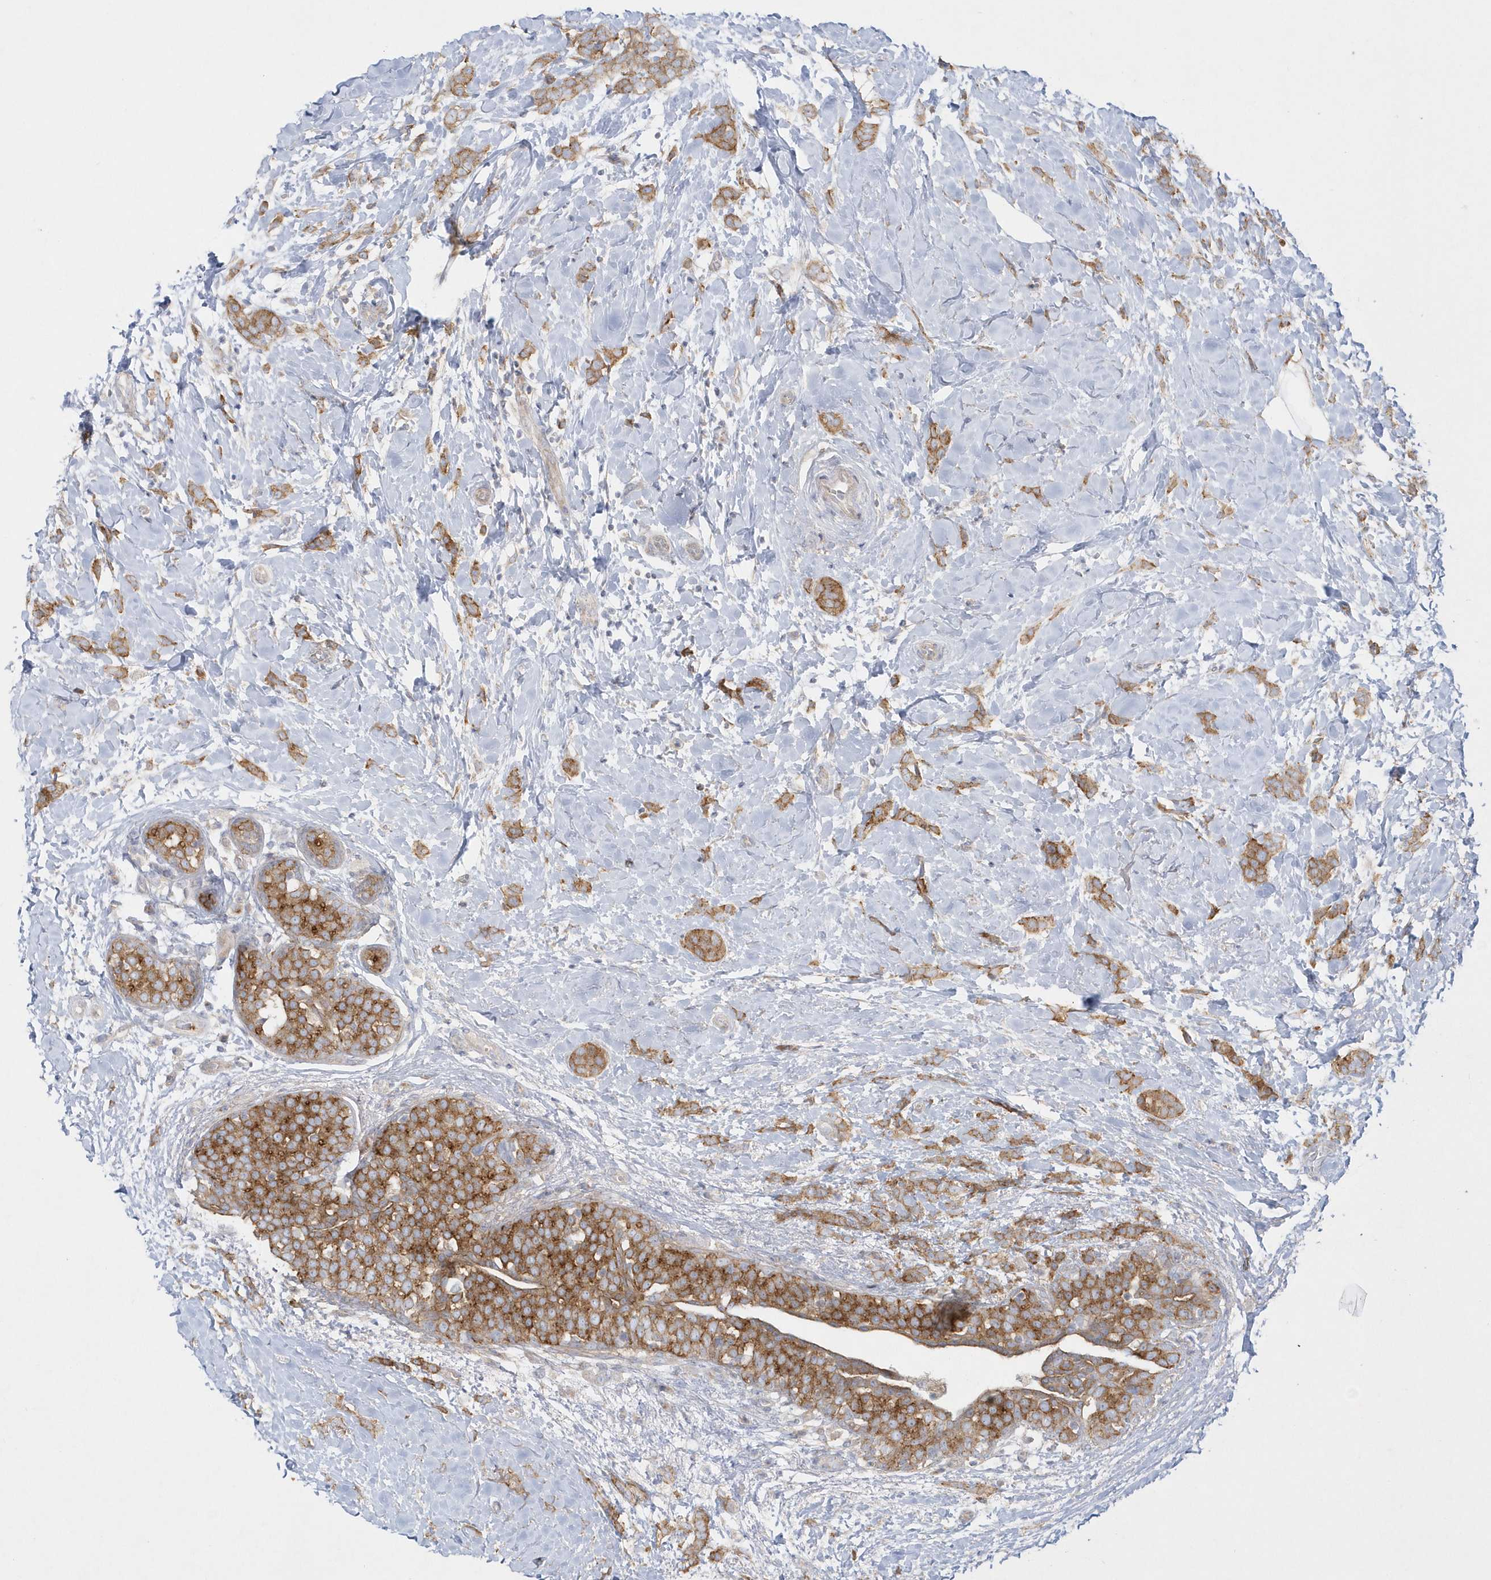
{"staining": {"intensity": "moderate", "quantity": ">75%", "location": "cytoplasmic/membranous"}, "tissue": "breast cancer", "cell_type": "Tumor cells", "image_type": "cancer", "snomed": [{"axis": "morphology", "description": "Lobular carcinoma, in situ"}, {"axis": "morphology", "description": "Lobular carcinoma"}, {"axis": "topography", "description": "Breast"}], "caption": "Moderate cytoplasmic/membranous protein staining is seen in approximately >75% of tumor cells in breast cancer.", "gene": "DNAJC18", "patient": {"sex": "female", "age": 41}}